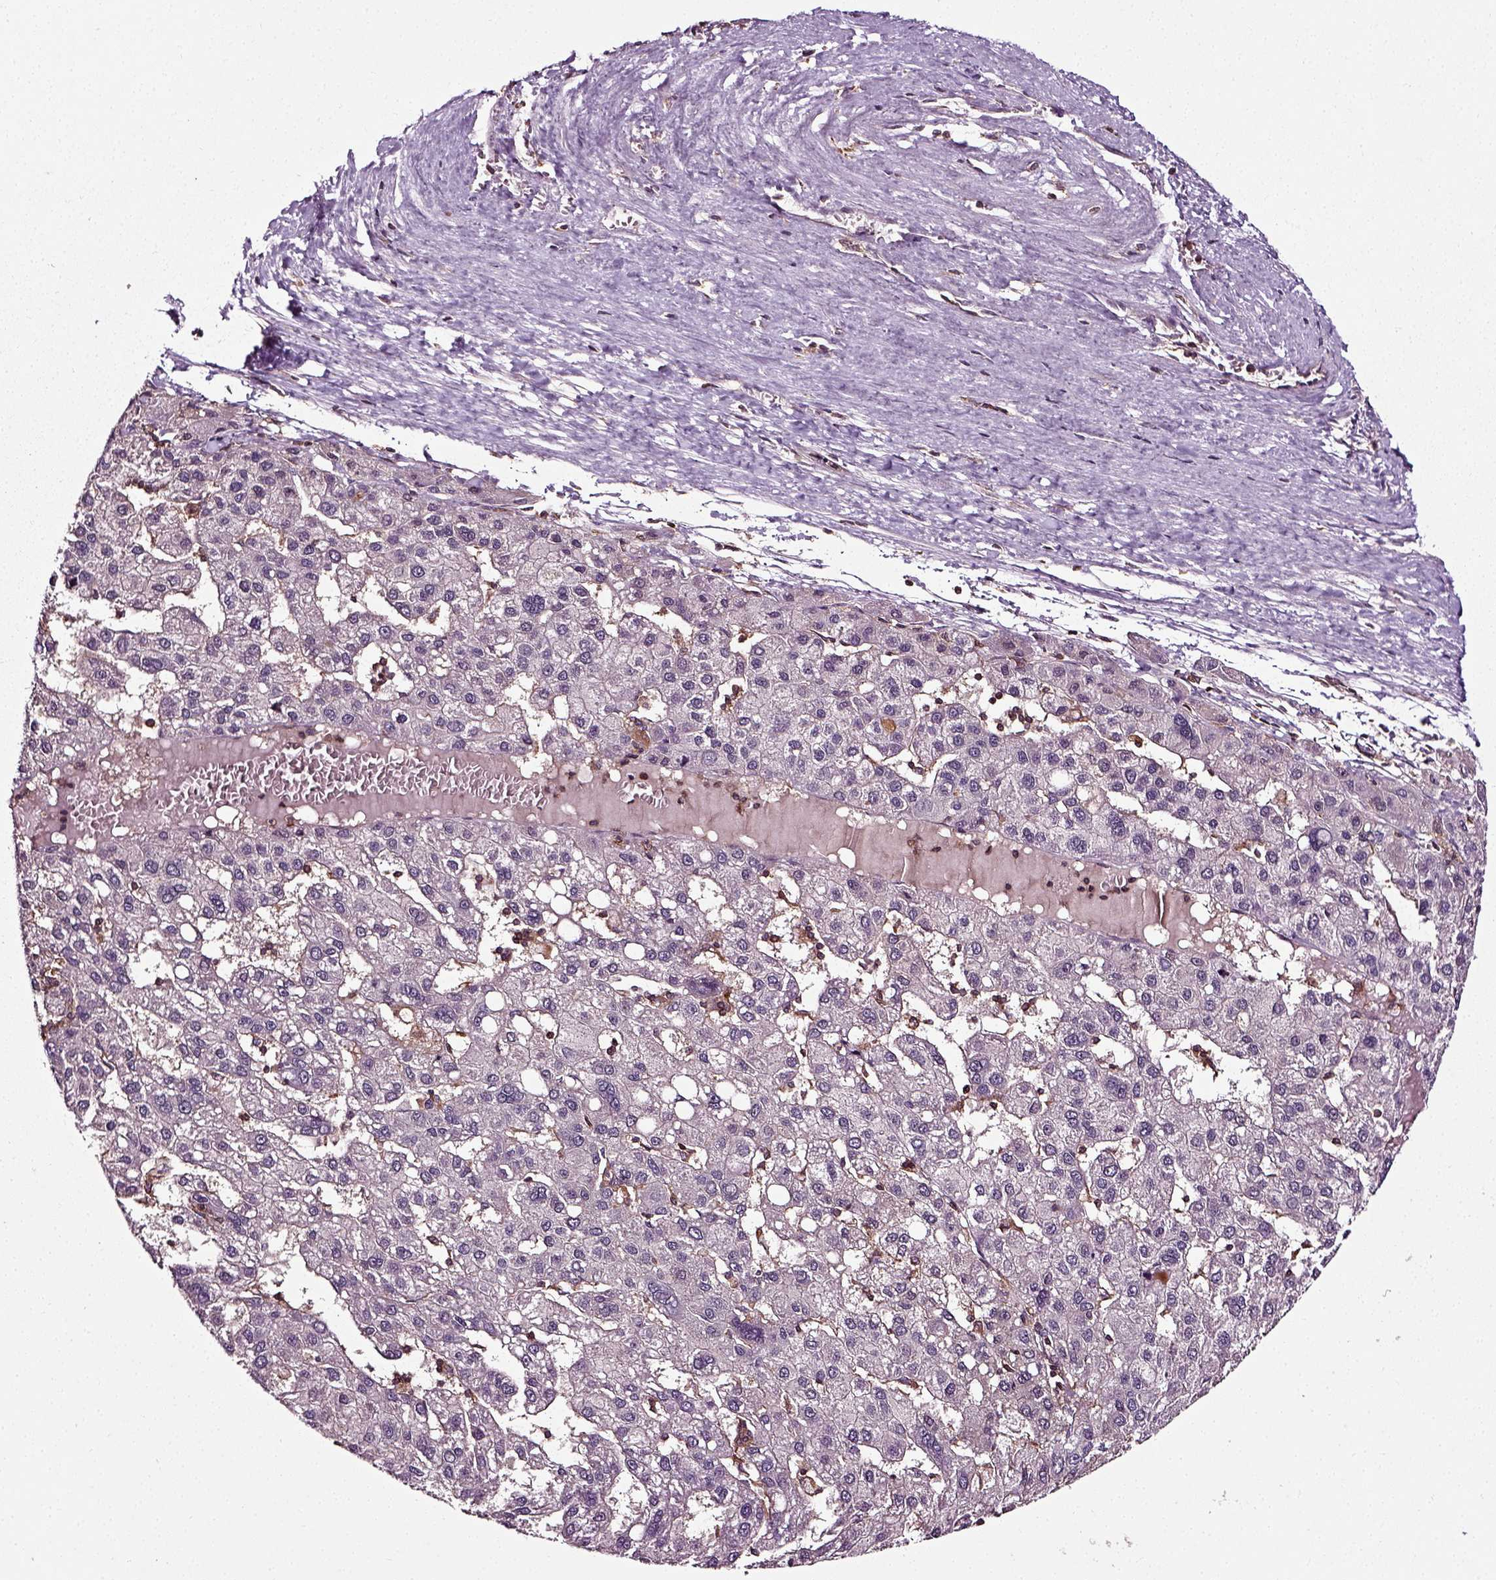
{"staining": {"intensity": "negative", "quantity": "none", "location": "none"}, "tissue": "liver cancer", "cell_type": "Tumor cells", "image_type": "cancer", "snomed": [{"axis": "morphology", "description": "Carcinoma, Hepatocellular, NOS"}, {"axis": "topography", "description": "Liver"}], "caption": "Protein analysis of liver cancer shows no significant expression in tumor cells.", "gene": "RHOF", "patient": {"sex": "female", "age": 82}}